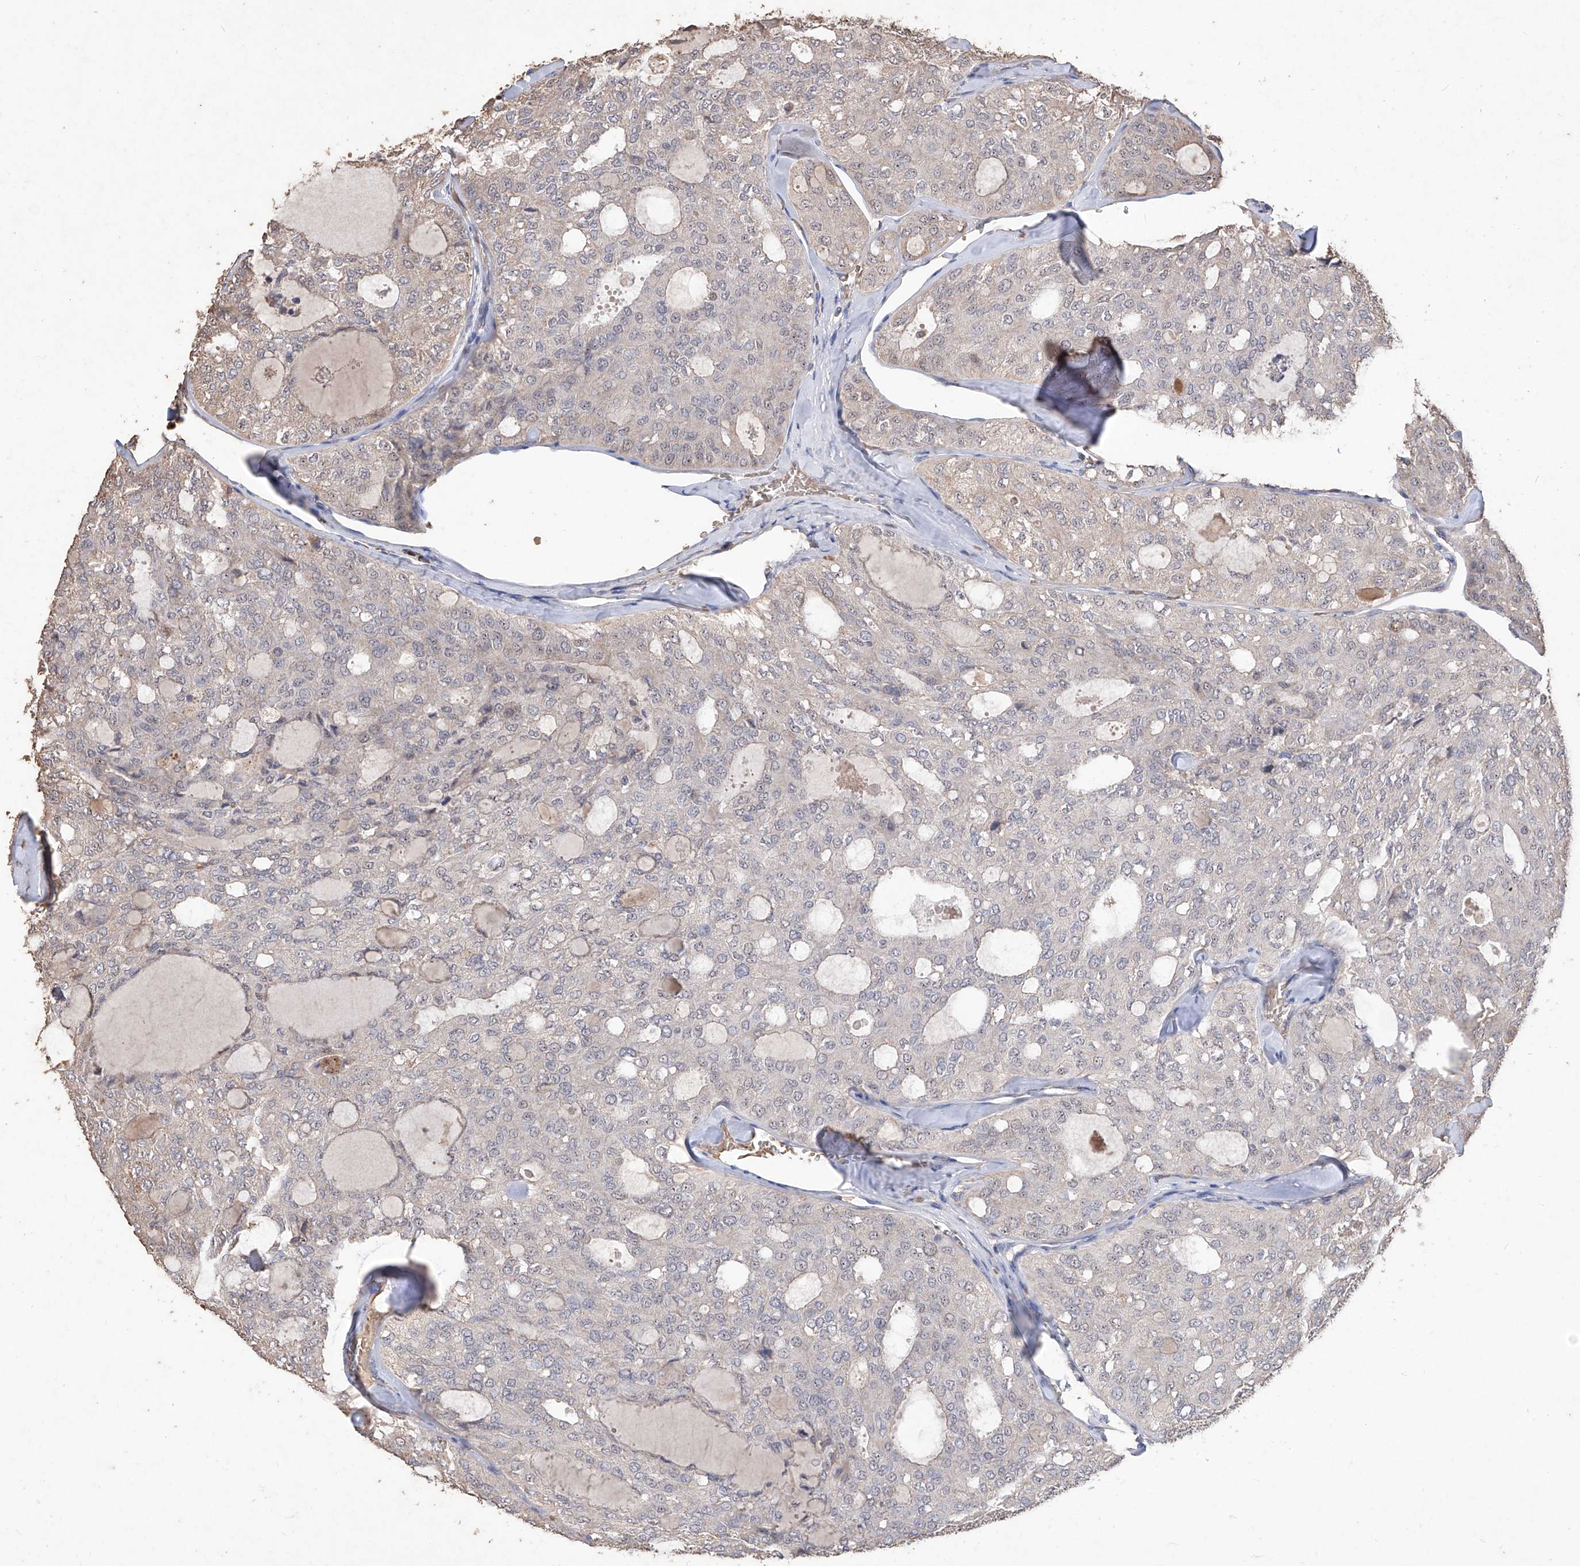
{"staining": {"intensity": "weak", "quantity": "<25%", "location": "cytoplasmic/membranous"}, "tissue": "thyroid cancer", "cell_type": "Tumor cells", "image_type": "cancer", "snomed": [{"axis": "morphology", "description": "Follicular adenoma carcinoma, NOS"}, {"axis": "topography", "description": "Thyroid gland"}], "caption": "DAB immunohistochemical staining of human follicular adenoma carcinoma (thyroid) displays no significant expression in tumor cells. The staining was performed using DAB to visualize the protein expression in brown, while the nuclei were stained in blue with hematoxylin (Magnification: 20x).", "gene": "EML1", "patient": {"sex": "male", "age": 75}}